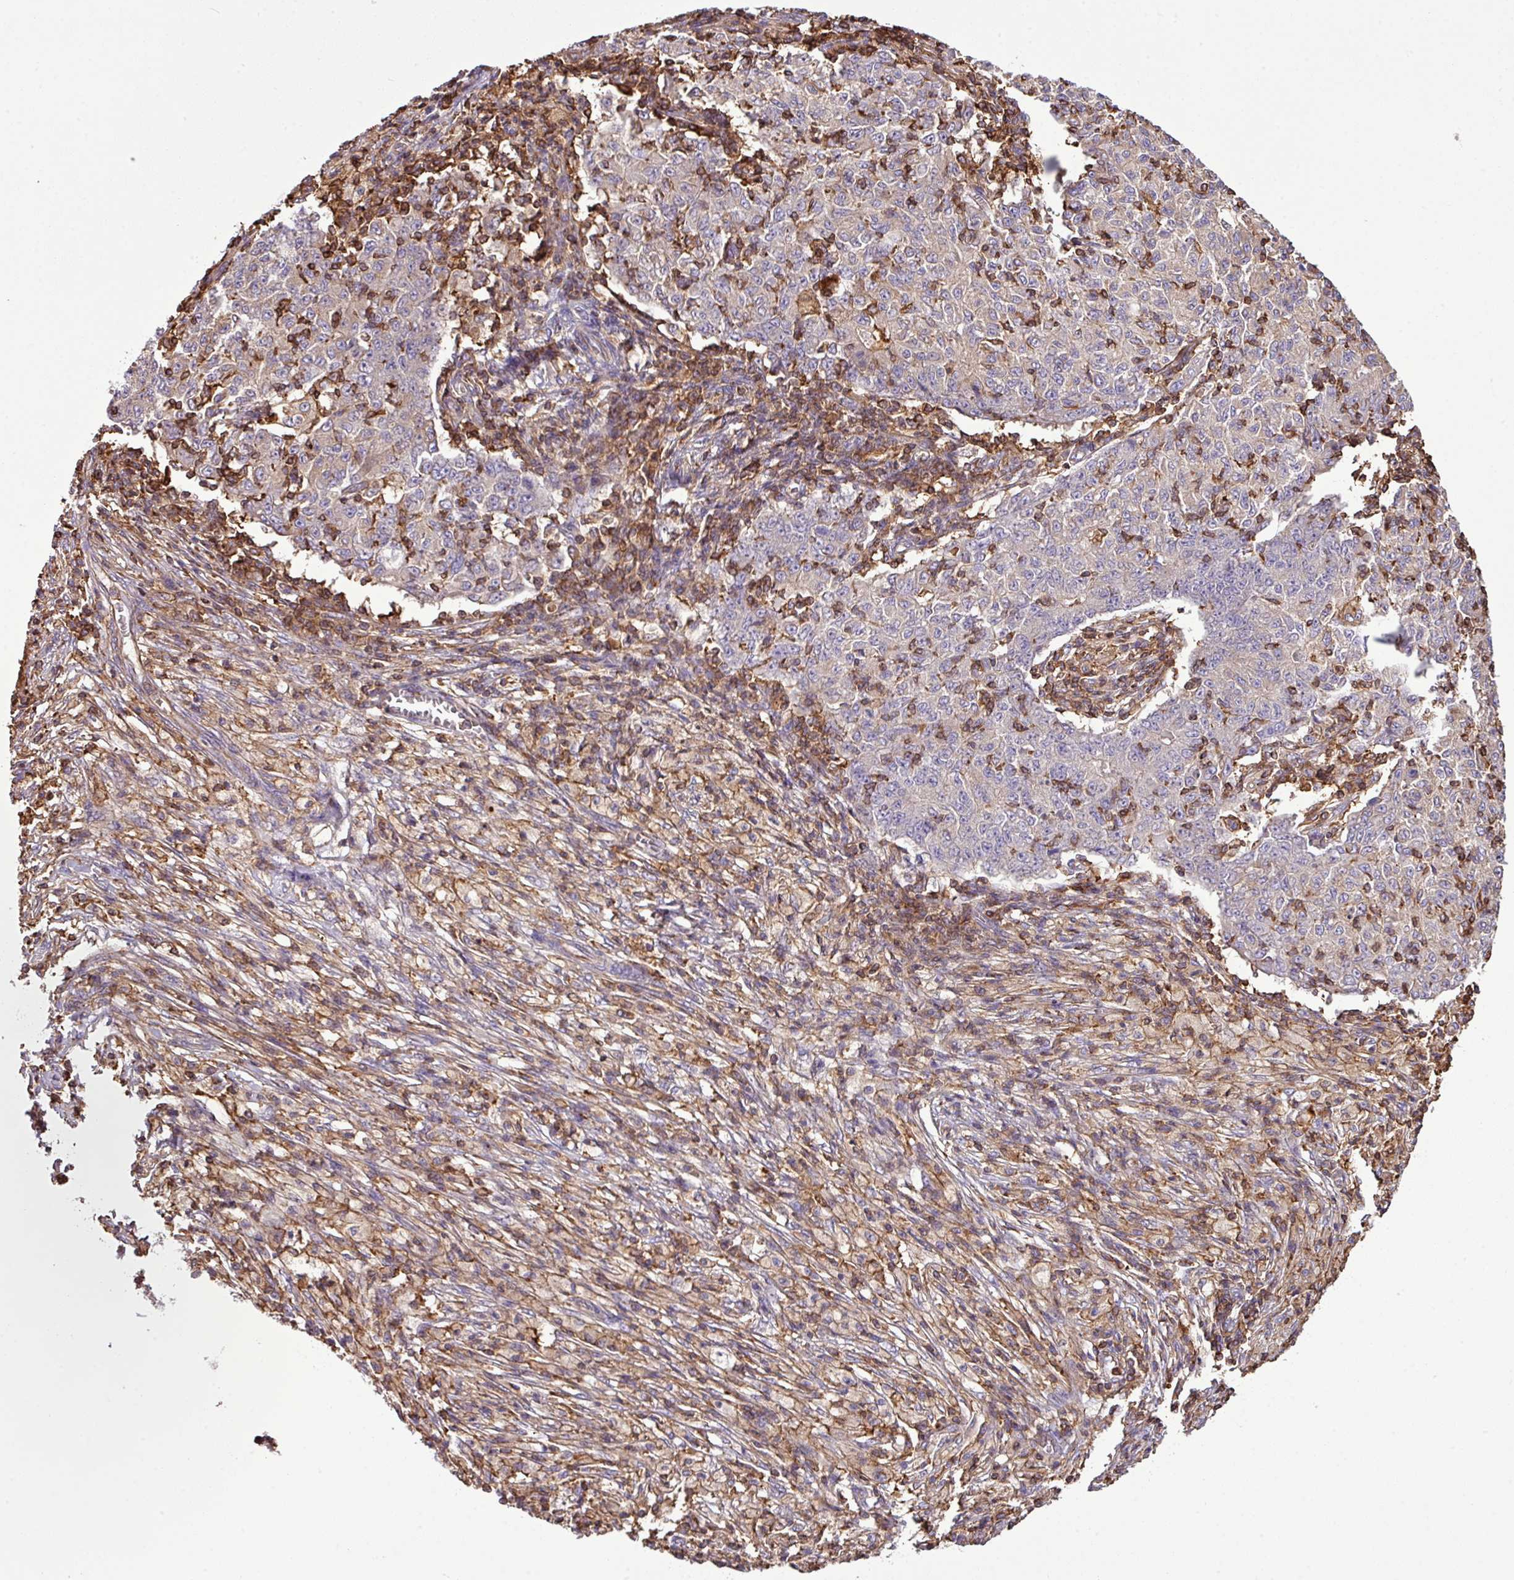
{"staining": {"intensity": "negative", "quantity": "none", "location": "none"}, "tissue": "ovarian cancer", "cell_type": "Tumor cells", "image_type": "cancer", "snomed": [{"axis": "morphology", "description": "Carcinoma, endometroid"}, {"axis": "topography", "description": "Ovary"}], "caption": "Immunohistochemistry micrograph of neoplastic tissue: human ovarian cancer stained with DAB displays no significant protein positivity in tumor cells. (Brightfield microscopy of DAB (3,3'-diaminobenzidine) immunohistochemistry at high magnification).", "gene": "PGAP6", "patient": {"sex": "female", "age": 42}}